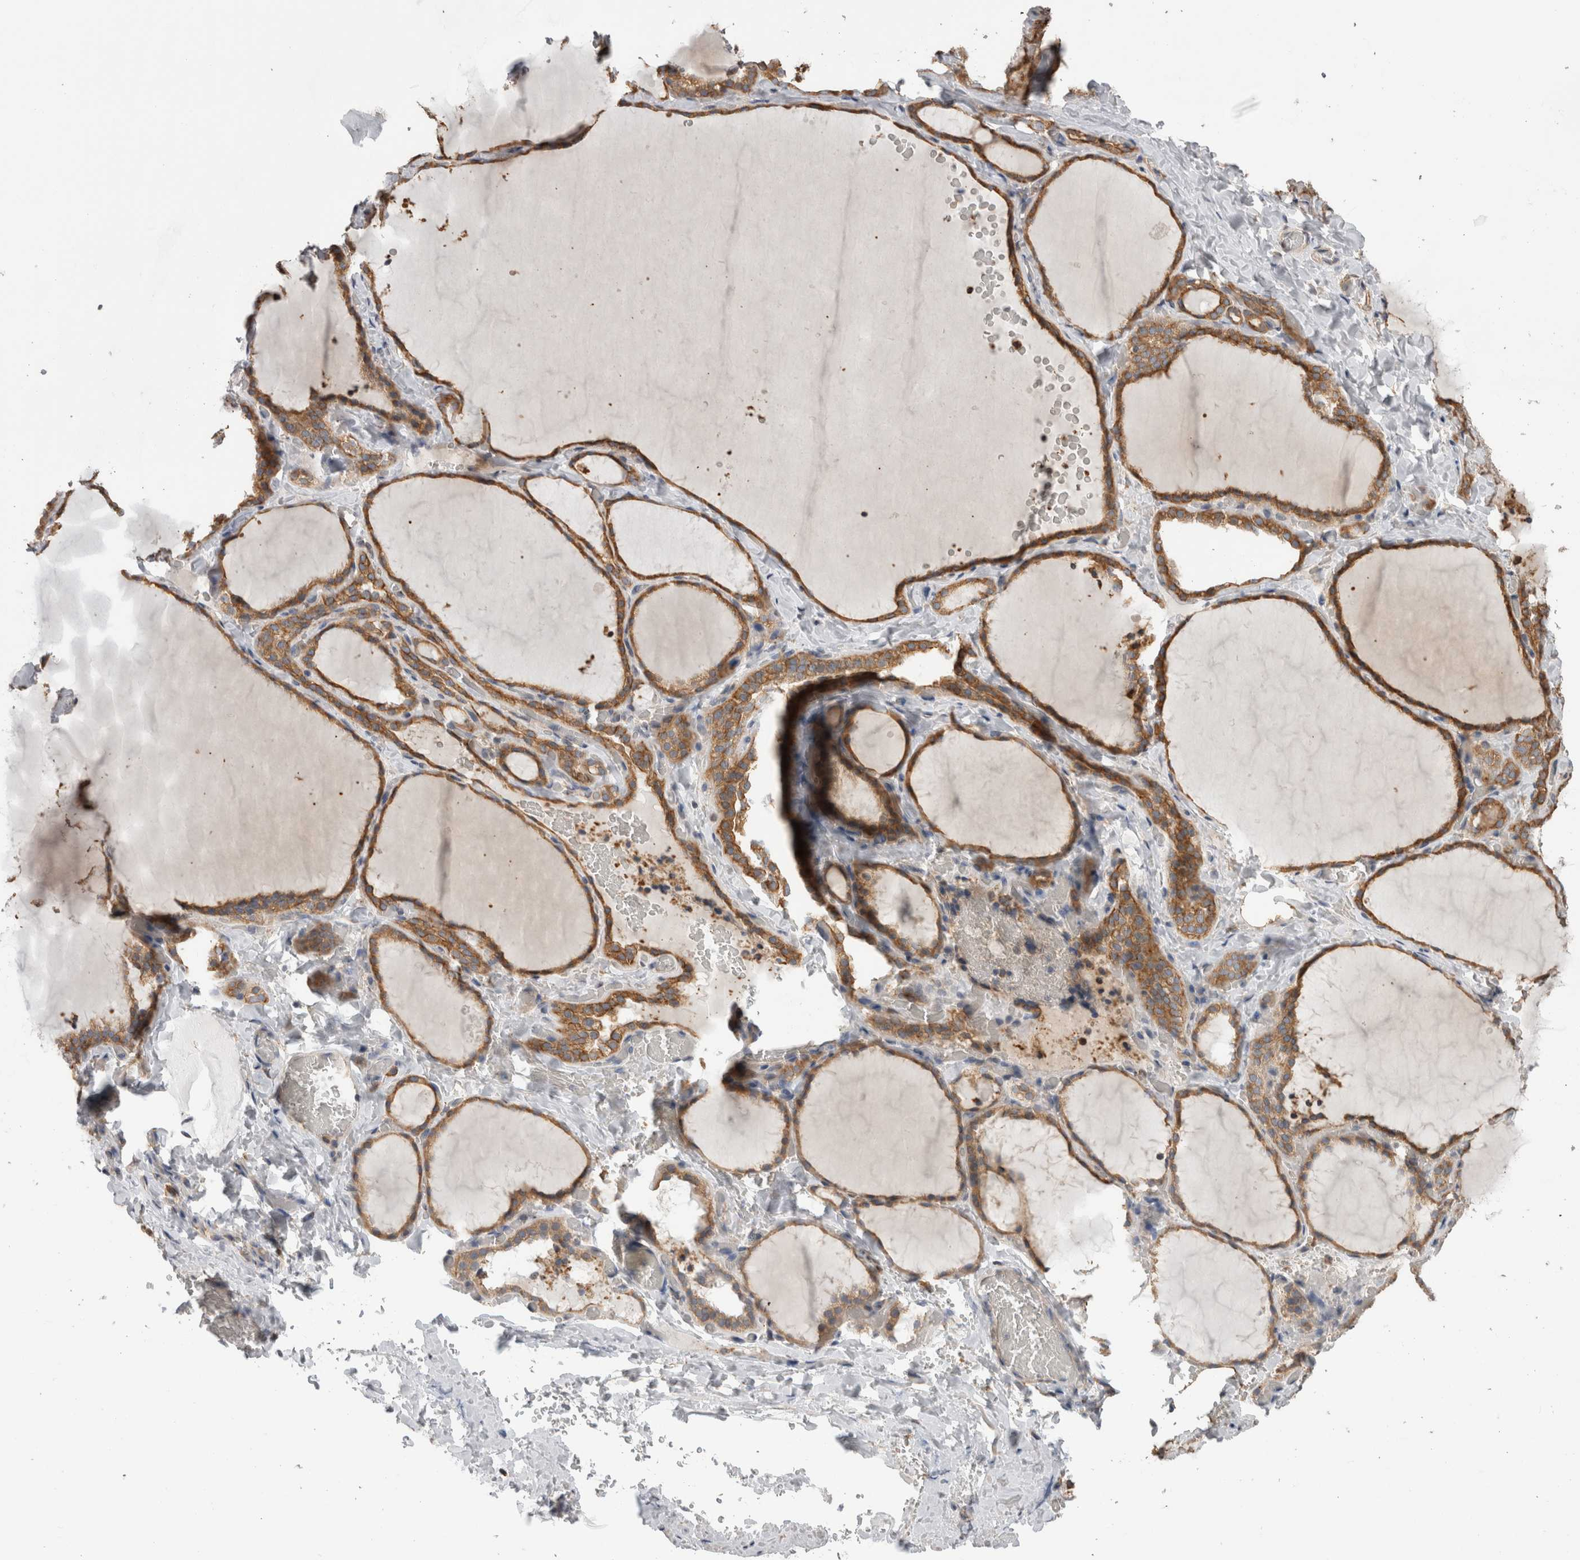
{"staining": {"intensity": "moderate", "quantity": ">75%", "location": "cytoplasmic/membranous"}, "tissue": "thyroid gland", "cell_type": "Glandular cells", "image_type": "normal", "snomed": [{"axis": "morphology", "description": "Normal tissue, NOS"}, {"axis": "topography", "description": "Thyroid gland"}], "caption": "The immunohistochemical stain labels moderate cytoplasmic/membranous expression in glandular cells of unremarkable thyroid gland. The staining was performed using DAB (3,3'-diaminobenzidine), with brown indicating positive protein expression. Nuclei are stained blue with hematoxylin.", "gene": "SMAP2", "patient": {"sex": "female", "age": 22}}